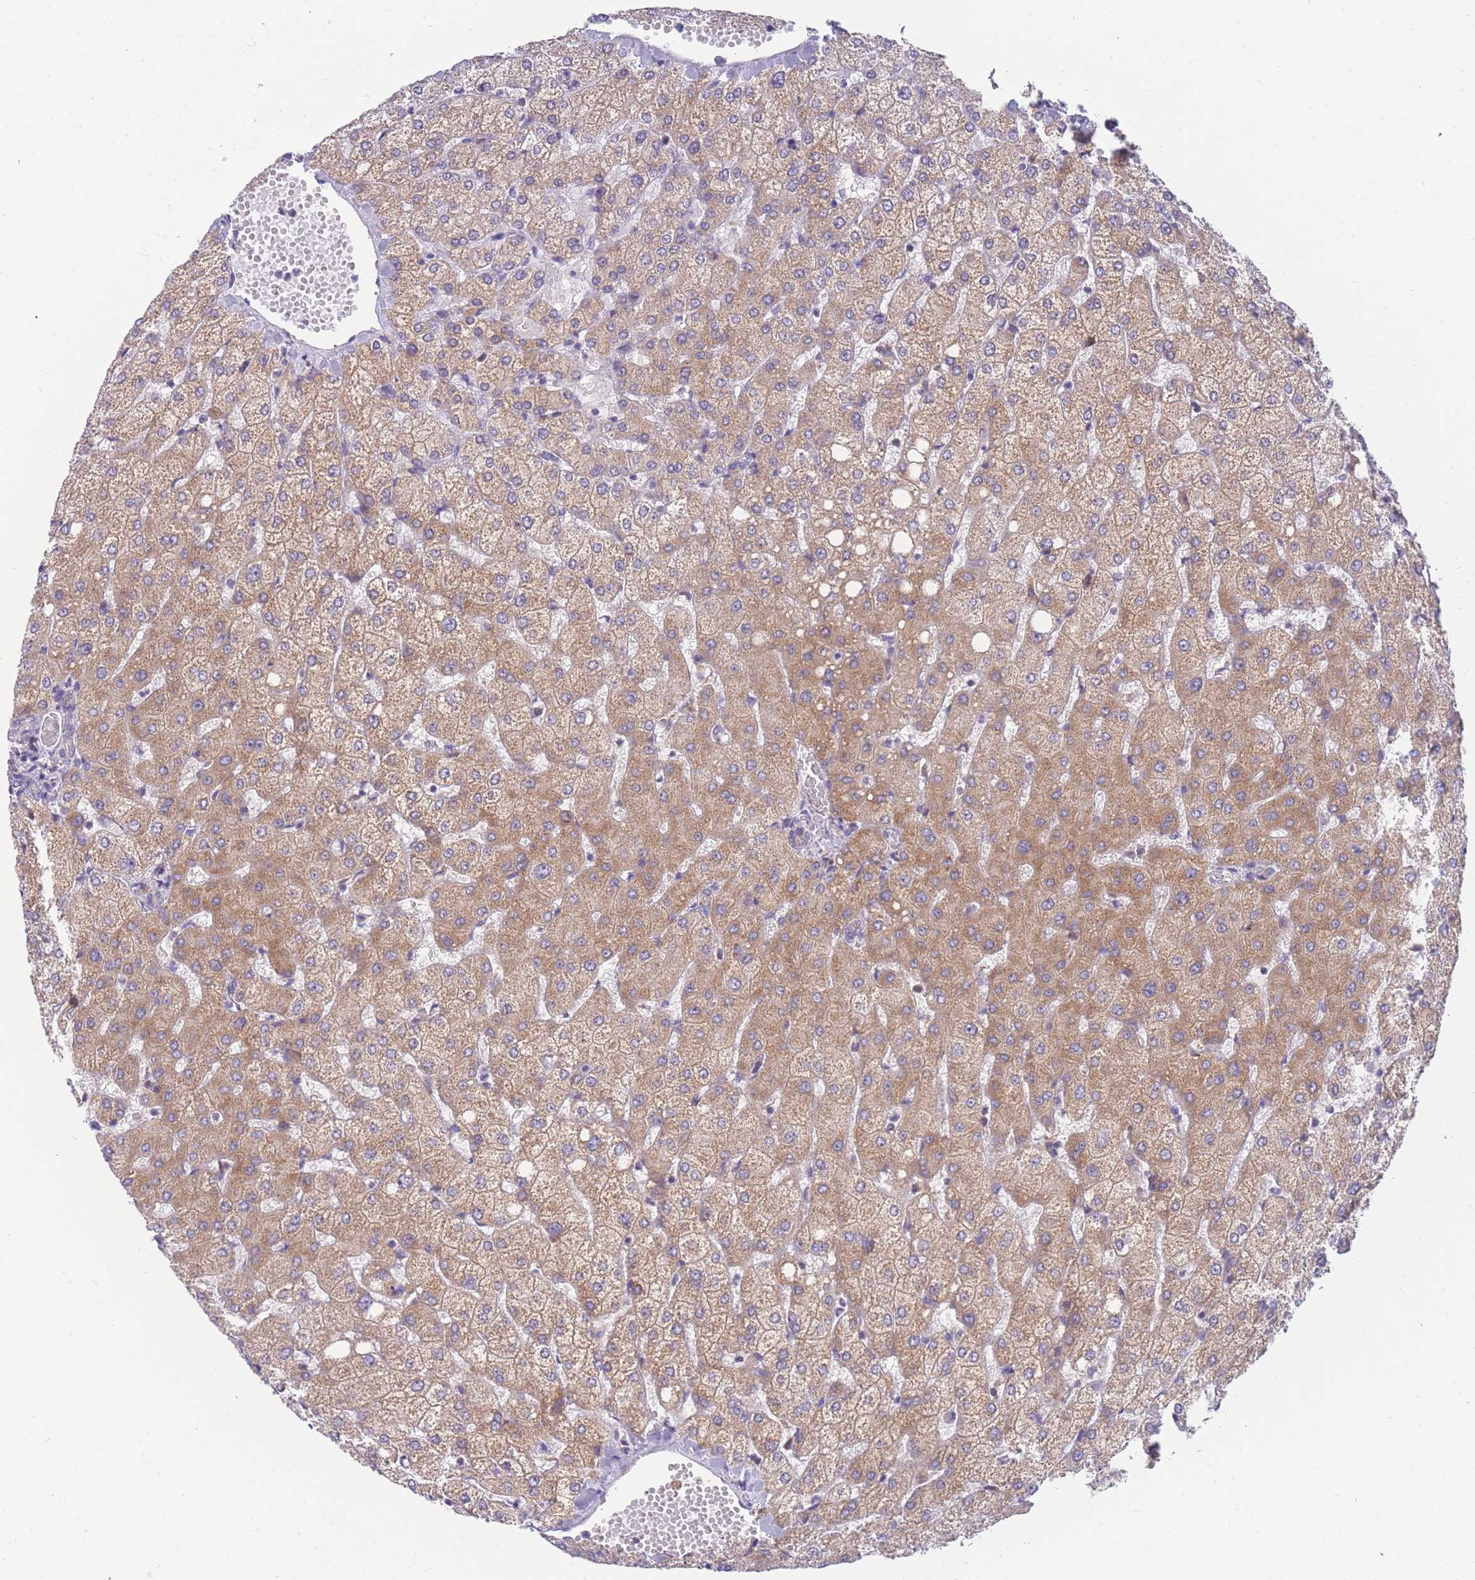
{"staining": {"intensity": "negative", "quantity": "none", "location": "none"}, "tissue": "liver", "cell_type": "Cholangiocytes", "image_type": "normal", "snomed": [{"axis": "morphology", "description": "Normal tissue, NOS"}, {"axis": "topography", "description": "Liver"}], "caption": "DAB immunohistochemical staining of unremarkable human liver displays no significant positivity in cholangiocytes.", "gene": "MRPS11", "patient": {"sex": "female", "age": 54}}